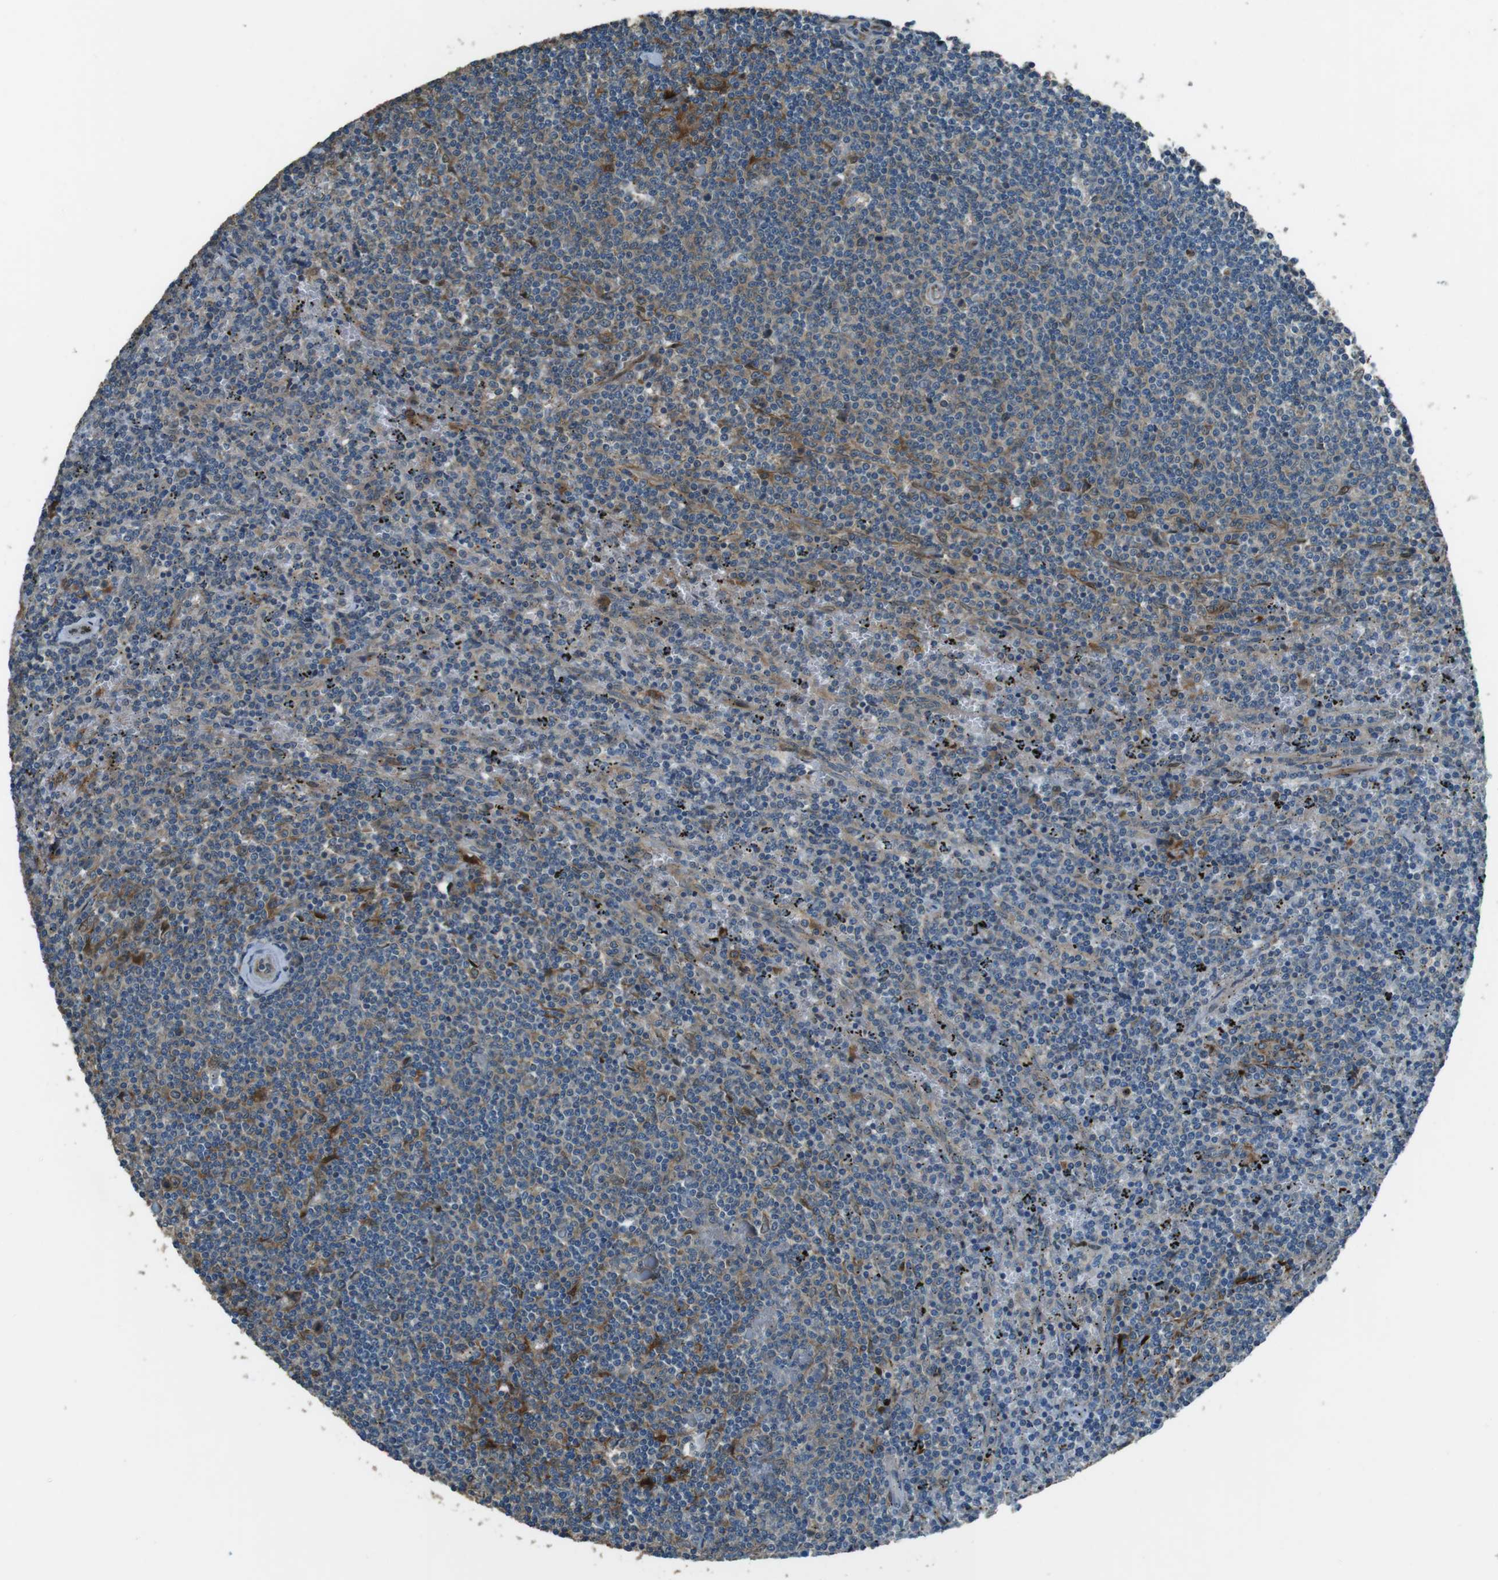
{"staining": {"intensity": "weak", "quantity": "25%-75%", "location": "cytoplasmic/membranous"}, "tissue": "lymphoma", "cell_type": "Tumor cells", "image_type": "cancer", "snomed": [{"axis": "morphology", "description": "Malignant lymphoma, non-Hodgkin's type, Low grade"}, {"axis": "topography", "description": "Spleen"}], "caption": "Lymphoma tissue exhibits weak cytoplasmic/membranous expression in approximately 25%-75% of tumor cells", "gene": "MFAP3", "patient": {"sex": "female", "age": 50}}